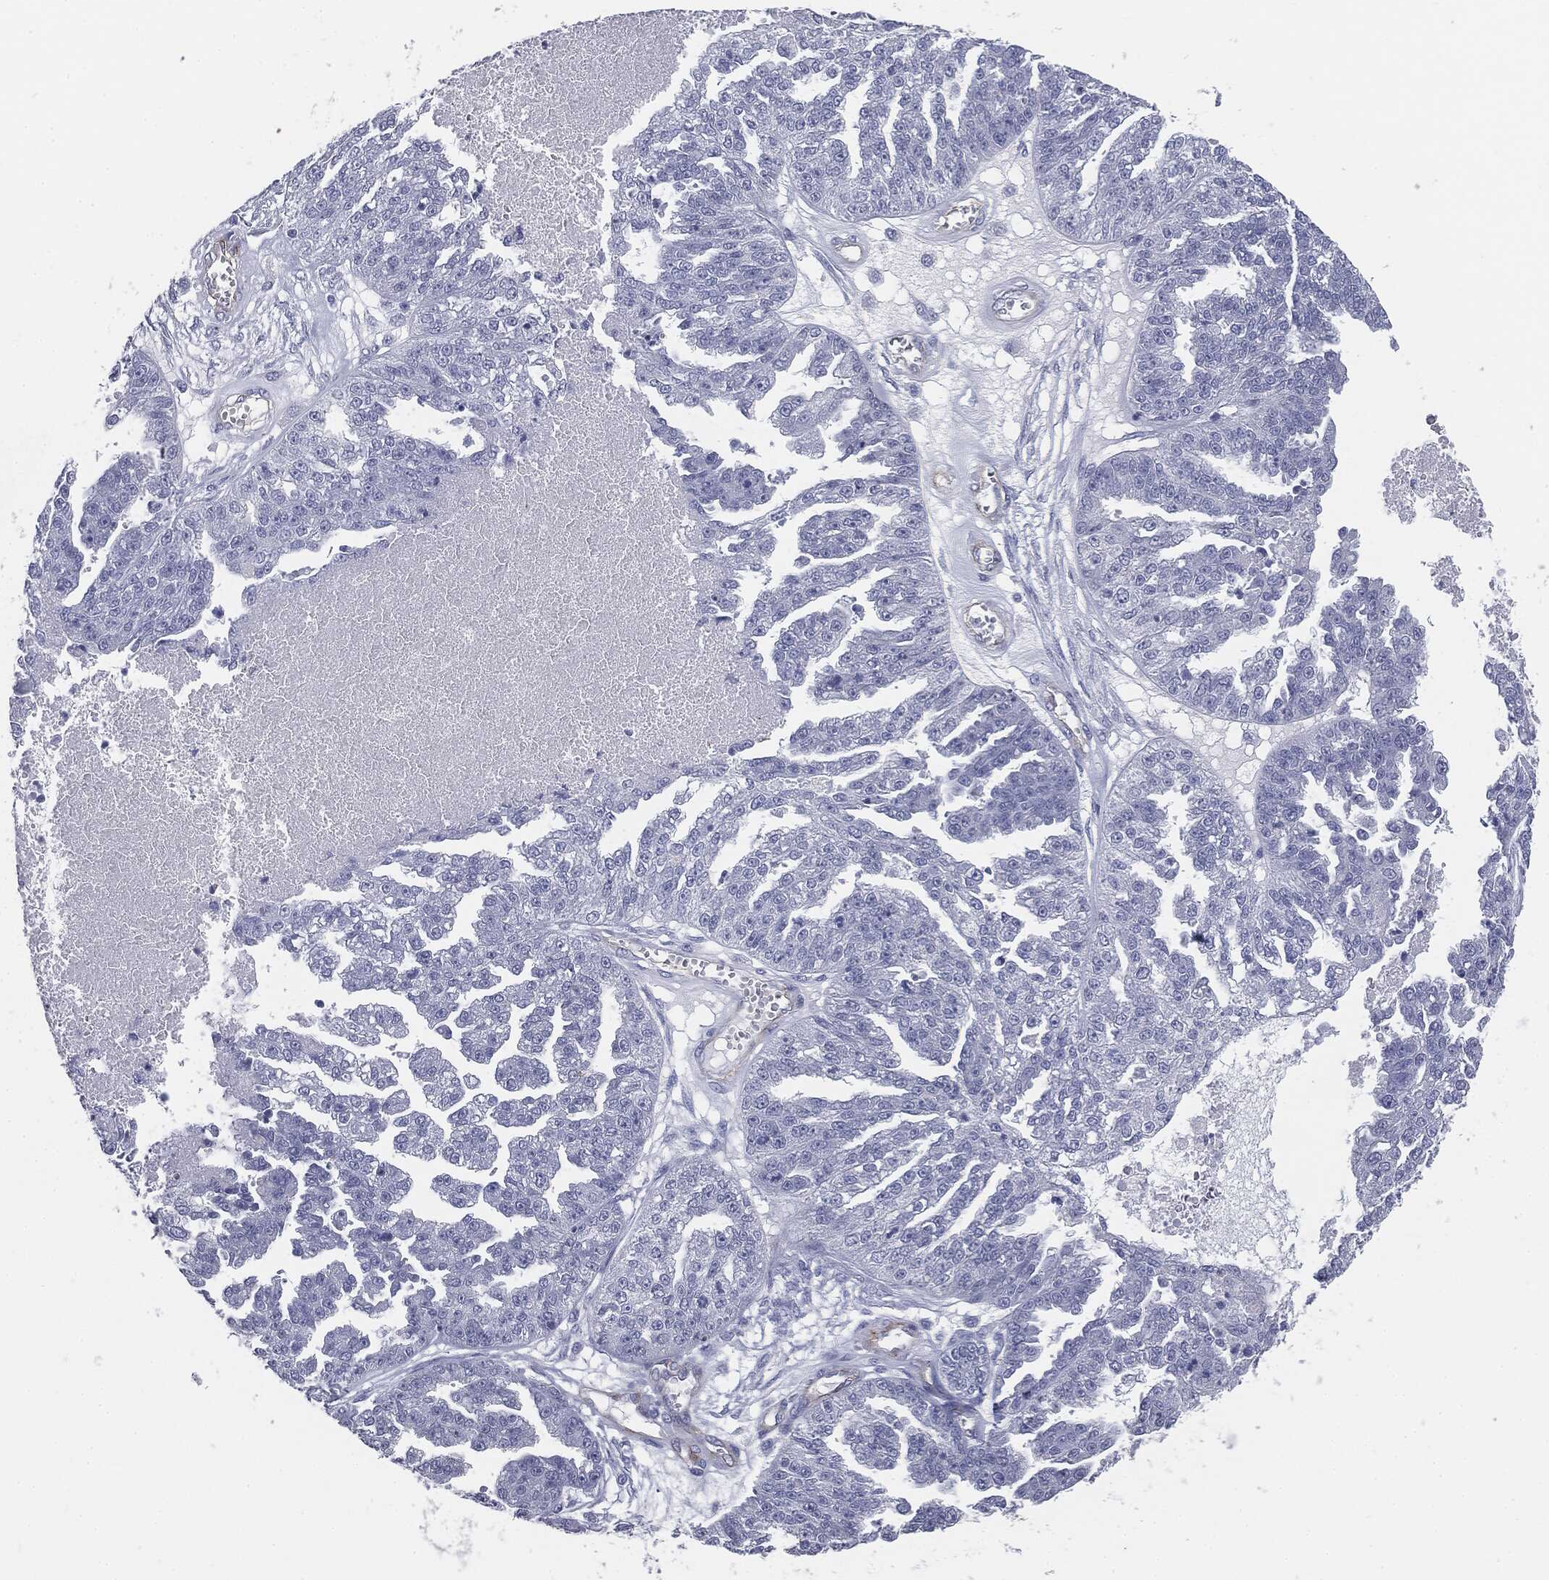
{"staining": {"intensity": "negative", "quantity": "none", "location": "none"}, "tissue": "ovarian cancer", "cell_type": "Tumor cells", "image_type": "cancer", "snomed": [{"axis": "morphology", "description": "Cystadenocarcinoma, serous, NOS"}, {"axis": "topography", "description": "Ovary"}], "caption": "A histopathology image of human serous cystadenocarcinoma (ovarian) is negative for staining in tumor cells.", "gene": "MUC5AC", "patient": {"sex": "female", "age": 58}}